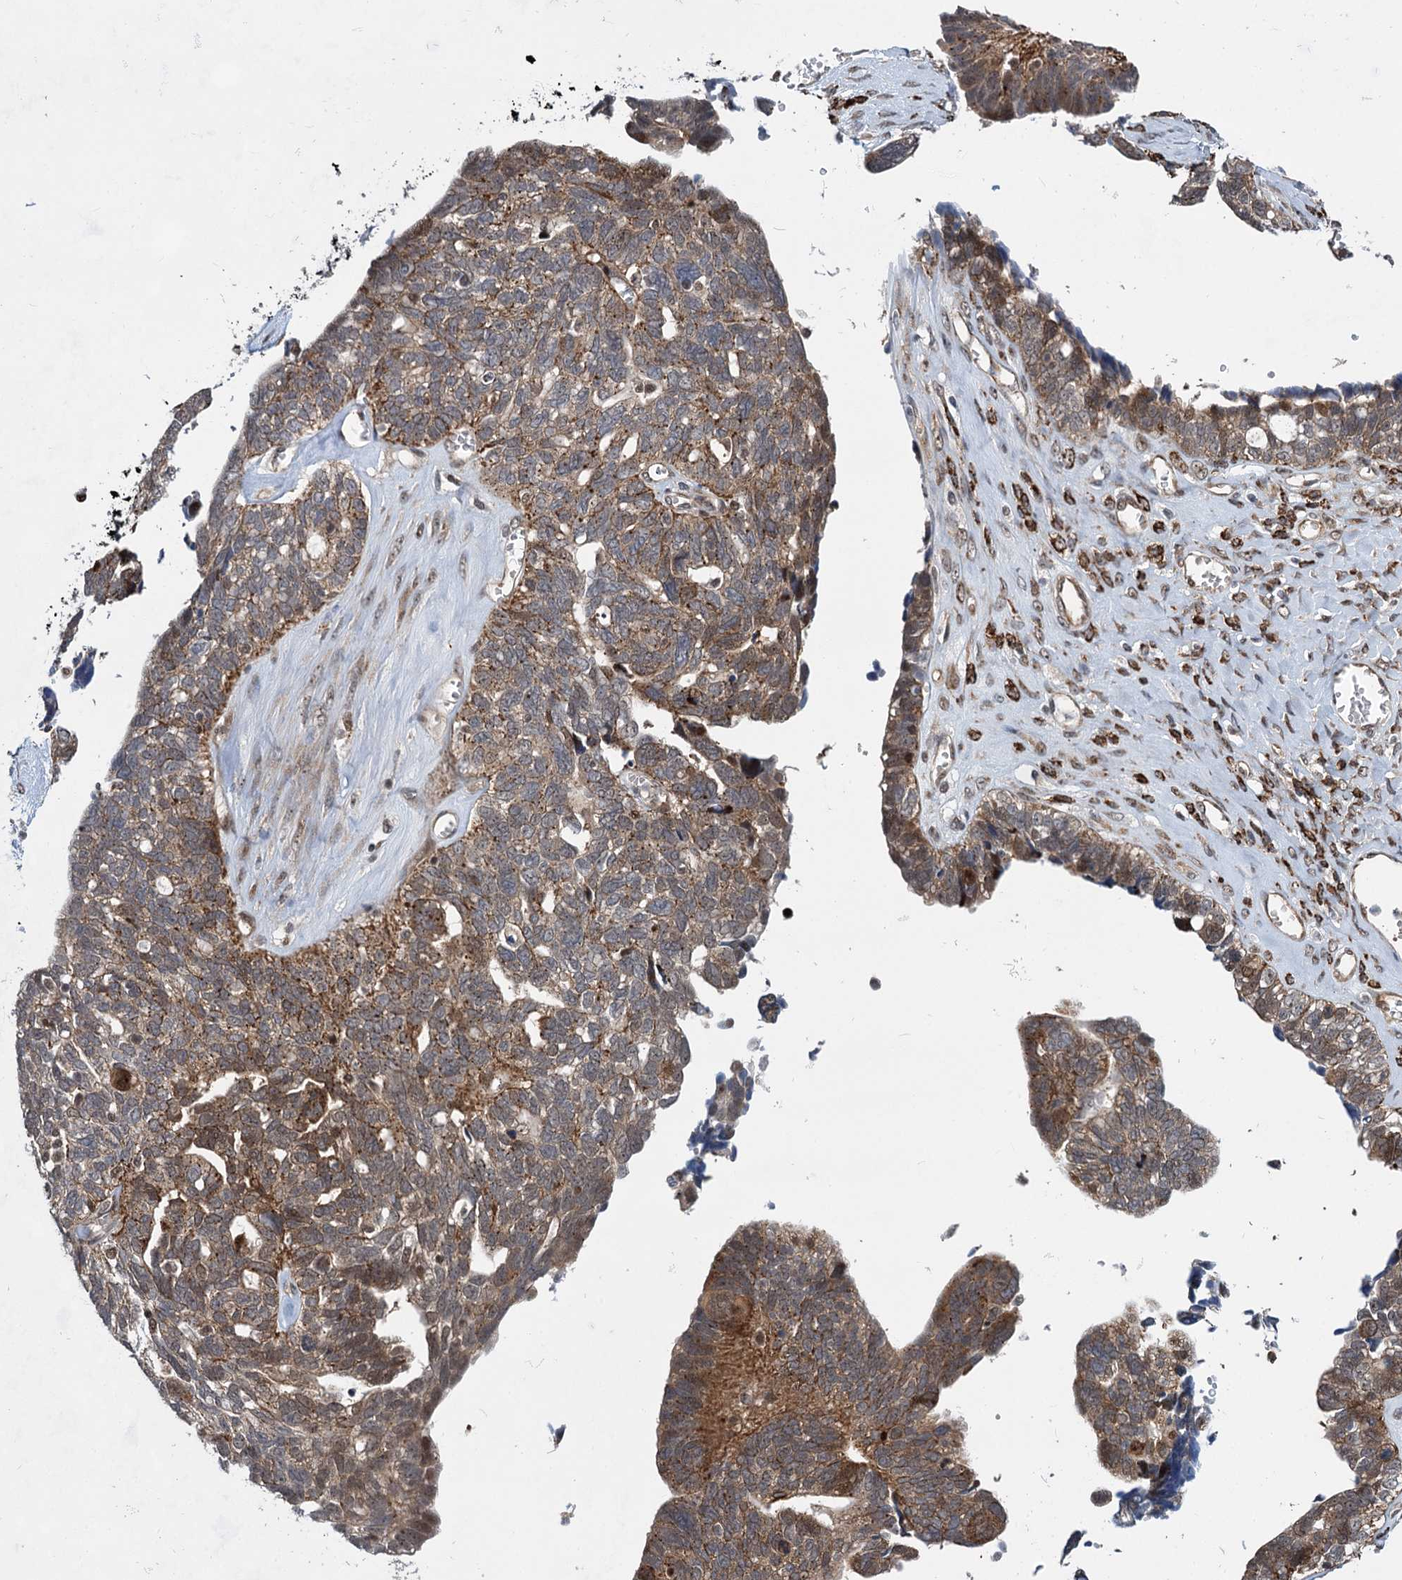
{"staining": {"intensity": "moderate", "quantity": ">75%", "location": "cytoplasmic/membranous,nuclear"}, "tissue": "ovarian cancer", "cell_type": "Tumor cells", "image_type": "cancer", "snomed": [{"axis": "morphology", "description": "Cystadenocarcinoma, serous, NOS"}, {"axis": "topography", "description": "Ovary"}], "caption": "Ovarian serous cystadenocarcinoma was stained to show a protein in brown. There is medium levels of moderate cytoplasmic/membranous and nuclear expression in approximately >75% of tumor cells. The protein is stained brown, and the nuclei are stained in blue (DAB IHC with brightfield microscopy, high magnification).", "gene": "GPBP1", "patient": {"sex": "female", "age": 79}}